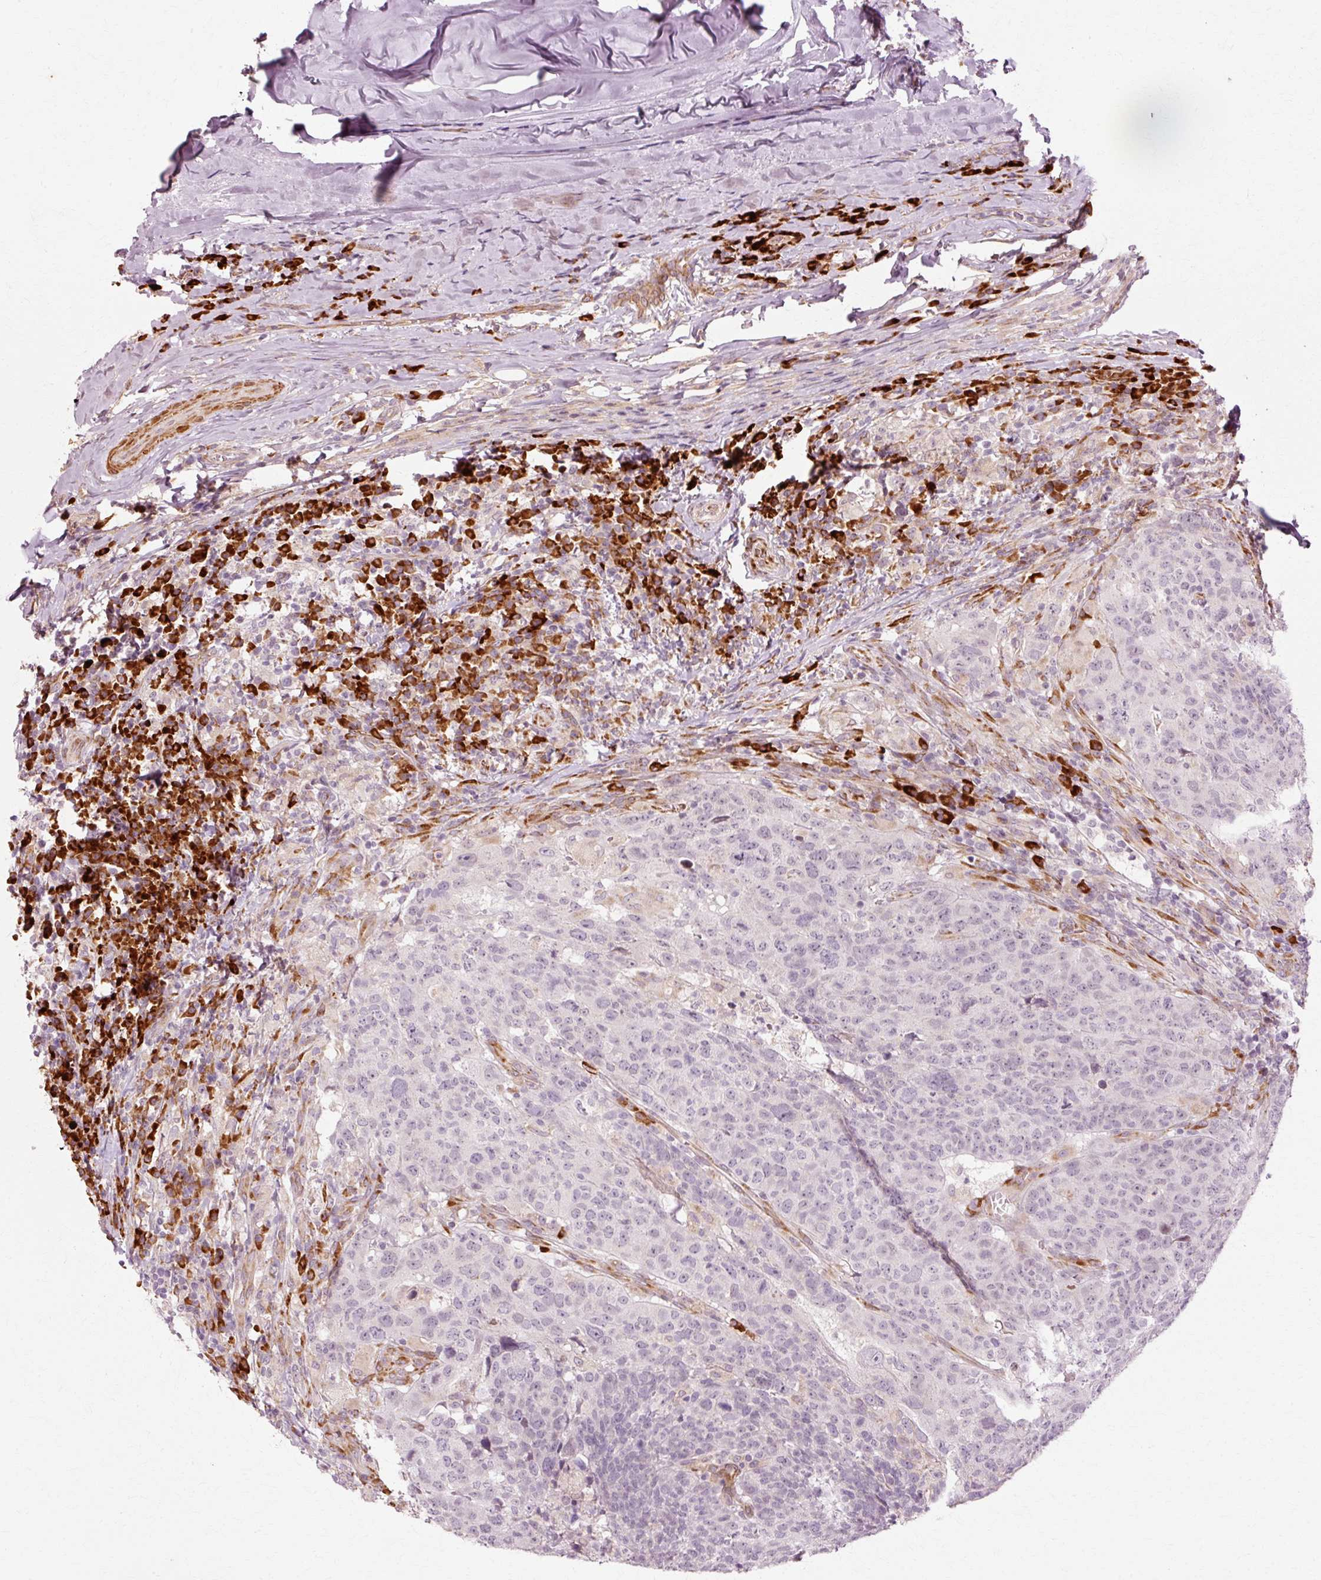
{"staining": {"intensity": "negative", "quantity": "none", "location": "none"}, "tissue": "head and neck cancer", "cell_type": "Tumor cells", "image_type": "cancer", "snomed": [{"axis": "morphology", "description": "Normal tissue, NOS"}, {"axis": "morphology", "description": "Squamous cell carcinoma, NOS"}, {"axis": "topography", "description": "Skeletal muscle"}, {"axis": "topography", "description": "Vascular tissue"}, {"axis": "topography", "description": "Peripheral nerve tissue"}, {"axis": "topography", "description": "Head-Neck"}], "caption": "A high-resolution histopathology image shows immunohistochemistry (IHC) staining of head and neck squamous cell carcinoma, which demonstrates no significant staining in tumor cells.", "gene": "RGPD5", "patient": {"sex": "male", "age": 66}}